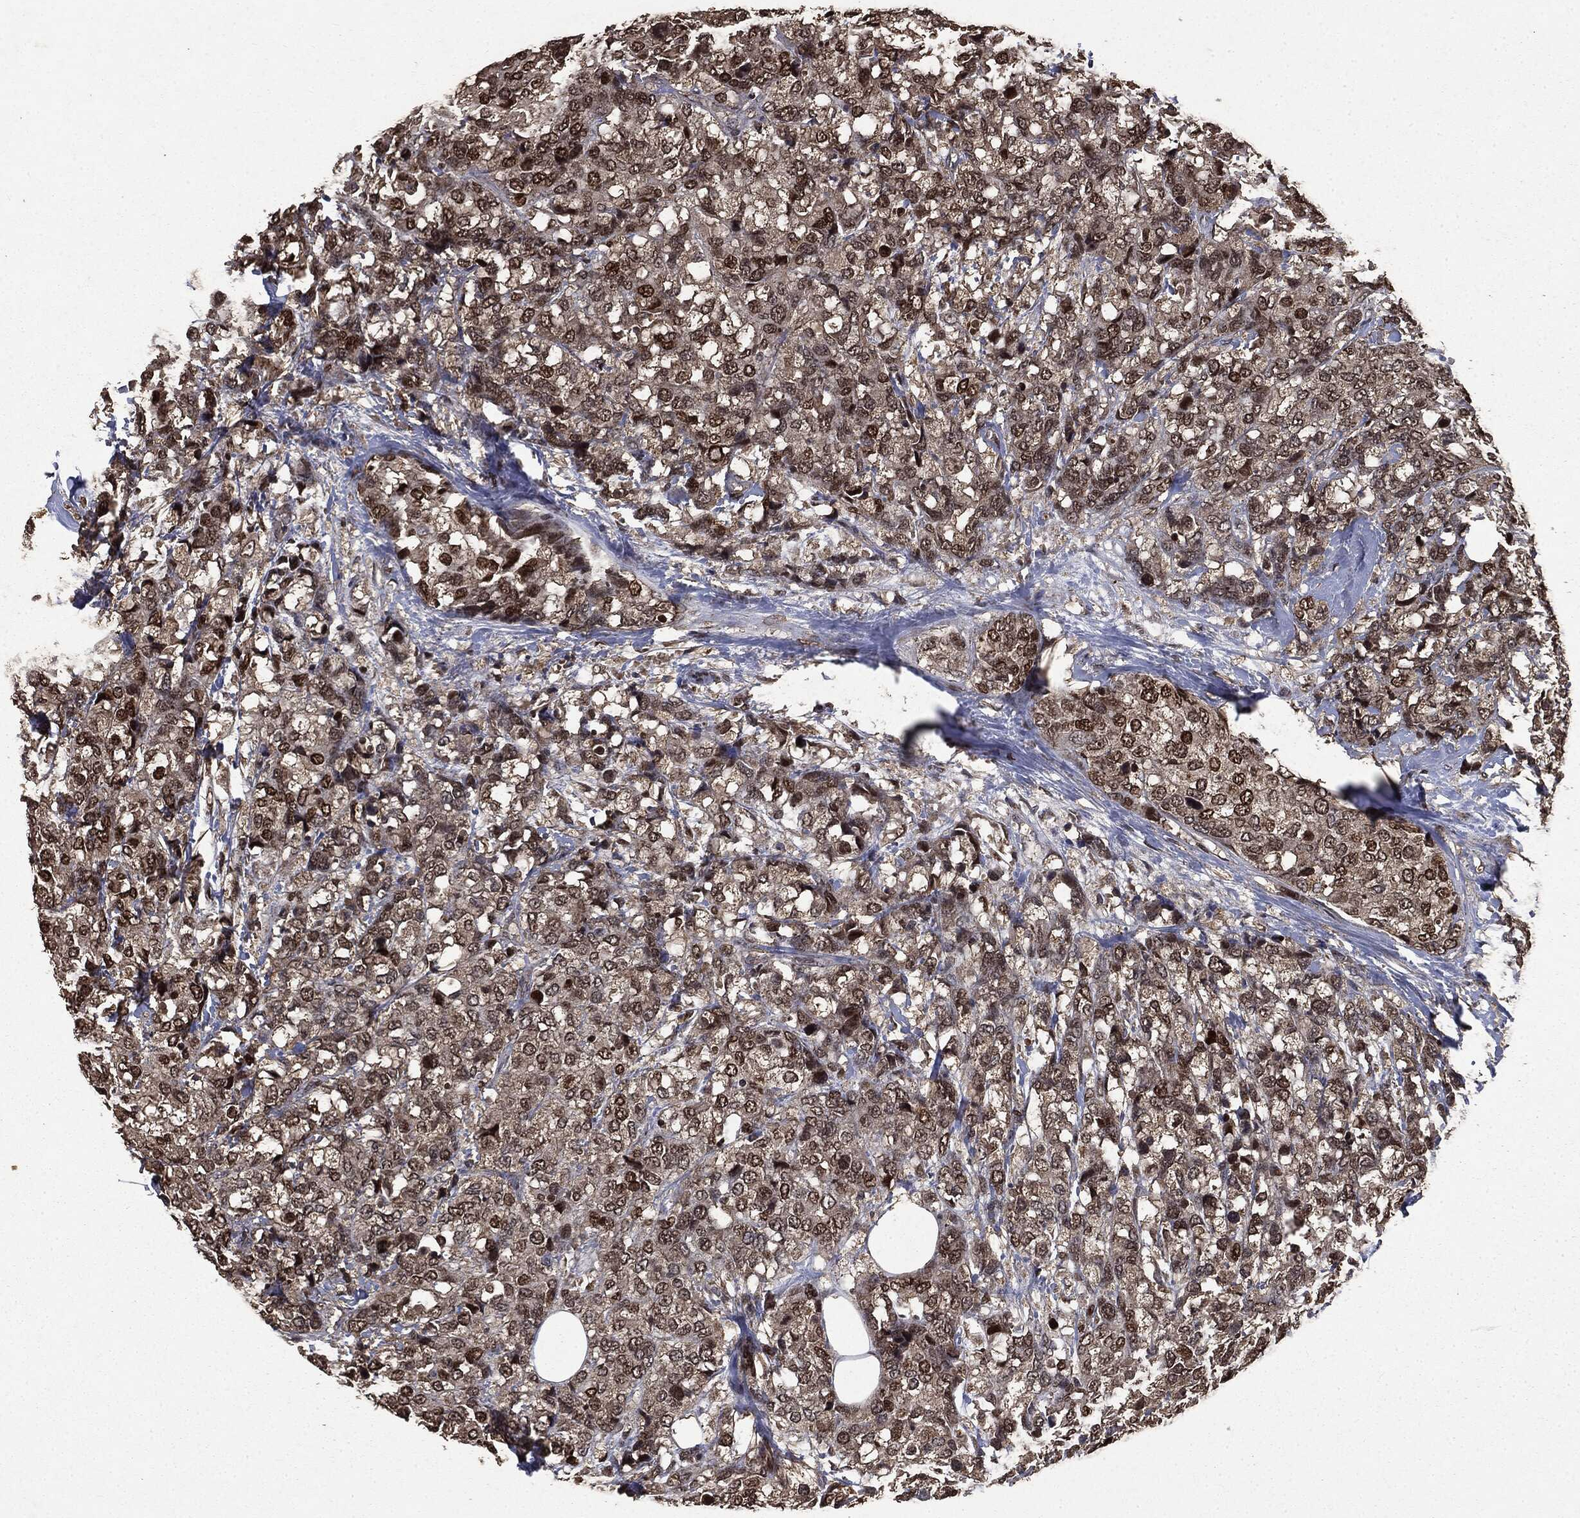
{"staining": {"intensity": "strong", "quantity": "<25%", "location": "nuclear"}, "tissue": "breast cancer", "cell_type": "Tumor cells", "image_type": "cancer", "snomed": [{"axis": "morphology", "description": "Lobular carcinoma"}, {"axis": "topography", "description": "Breast"}], "caption": "Protein analysis of breast lobular carcinoma tissue exhibits strong nuclear expression in about <25% of tumor cells. Nuclei are stained in blue.", "gene": "PPP6R2", "patient": {"sex": "female", "age": 59}}